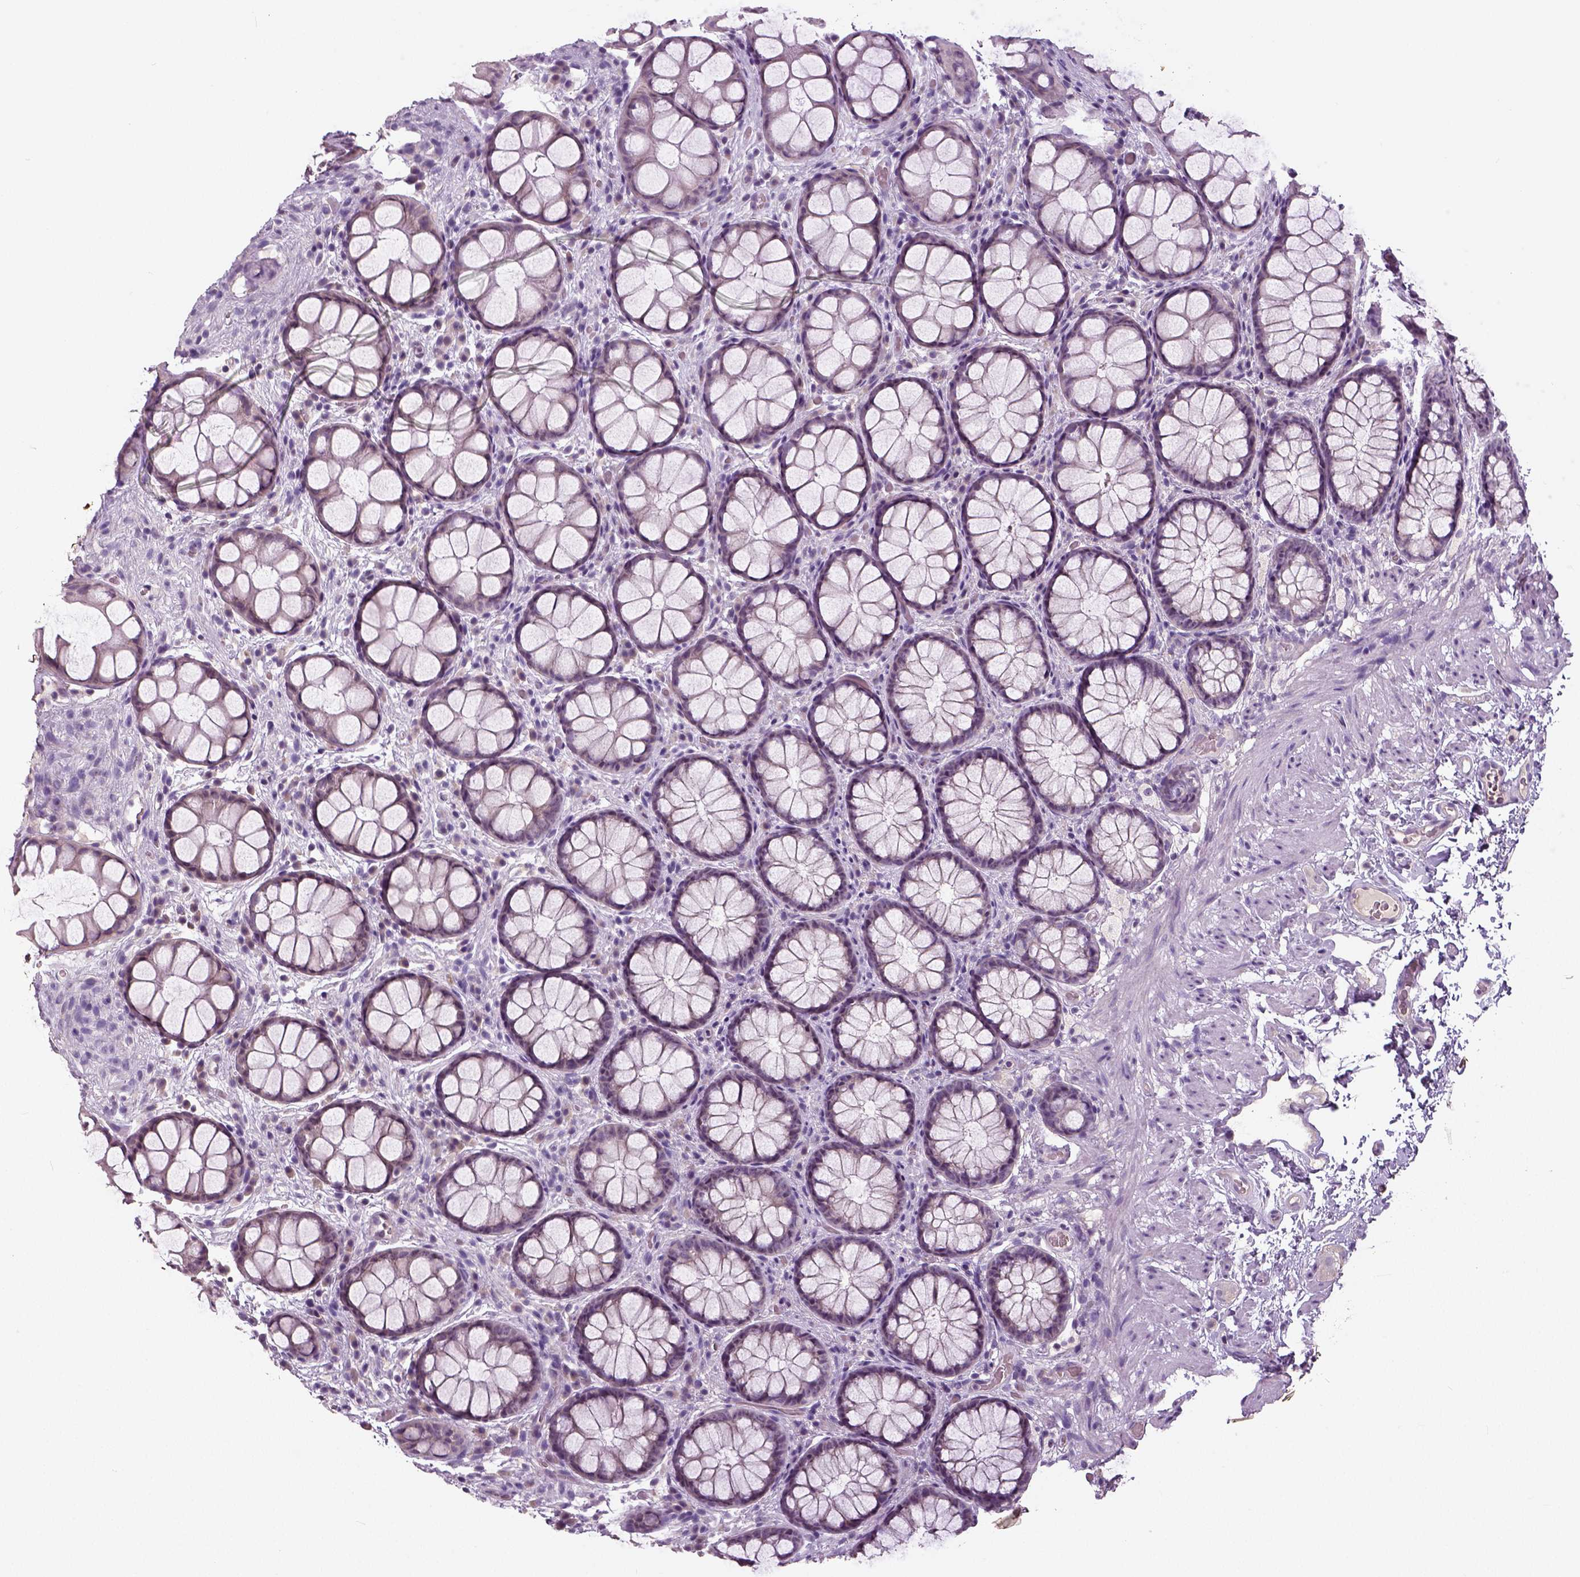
{"staining": {"intensity": "negative", "quantity": "none", "location": "none"}, "tissue": "rectum", "cell_type": "Glandular cells", "image_type": "normal", "snomed": [{"axis": "morphology", "description": "Normal tissue, NOS"}, {"axis": "topography", "description": "Rectum"}], "caption": "Glandular cells are negative for brown protein staining in benign rectum. The staining was performed using DAB to visualize the protein expression in brown, while the nuclei were stained in blue with hematoxylin (Magnification: 20x).", "gene": "NECAB1", "patient": {"sex": "female", "age": 62}}